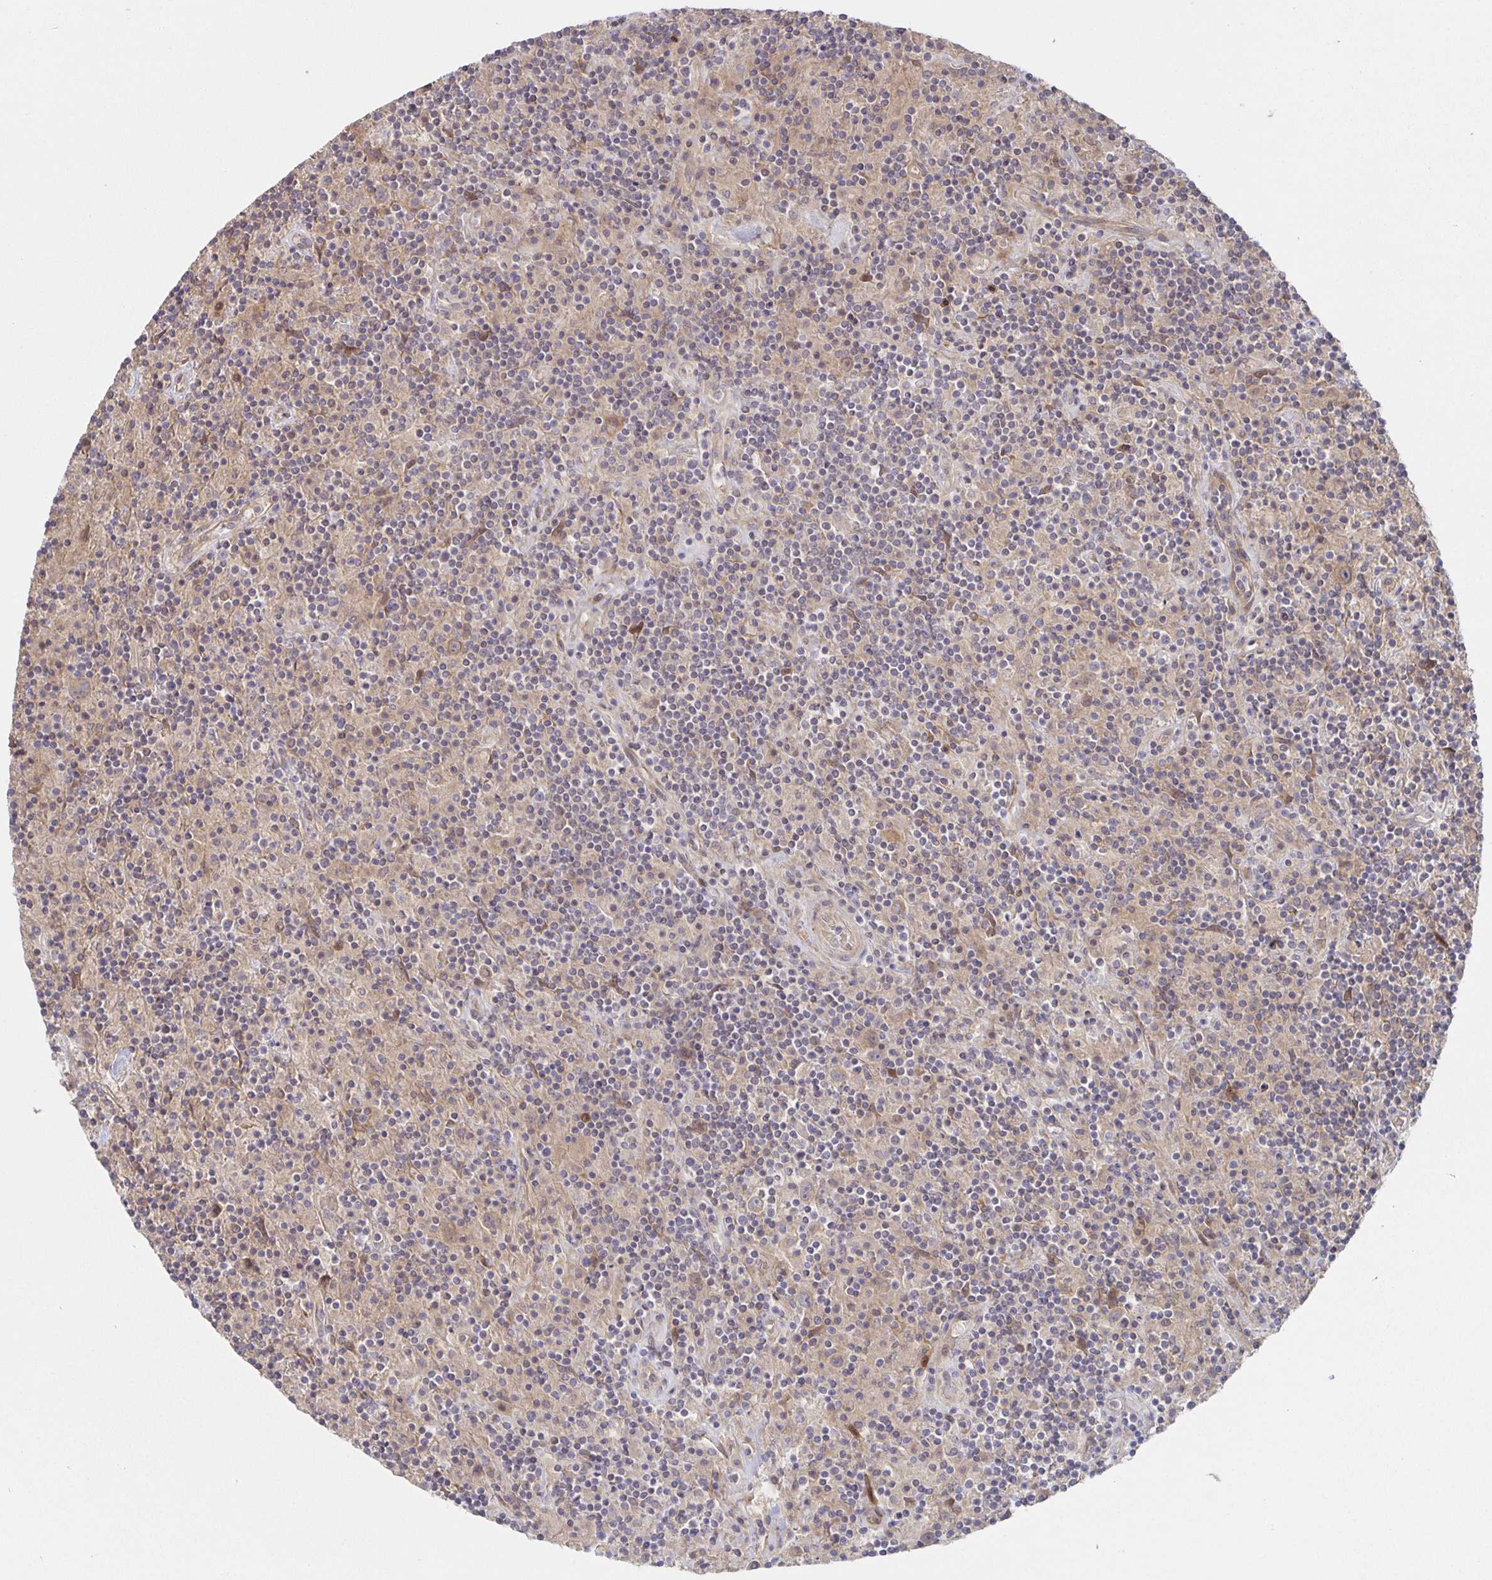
{"staining": {"intensity": "weak", "quantity": ">75%", "location": "cytoplasmic/membranous"}, "tissue": "lymphoma", "cell_type": "Tumor cells", "image_type": "cancer", "snomed": [{"axis": "morphology", "description": "Hodgkin's disease, NOS"}, {"axis": "topography", "description": "Lymph node"}], "caption": "Immunohistochemistry (IHC) (DAB (3,3'-diaminobenzidine)) staining of lymphoma demonstrates weak cytoplasmic/membranous protein positivity in approximately >75% of tumor cells.", "gene": "AACS", "patient": {"sex": "male", "age": 70}}